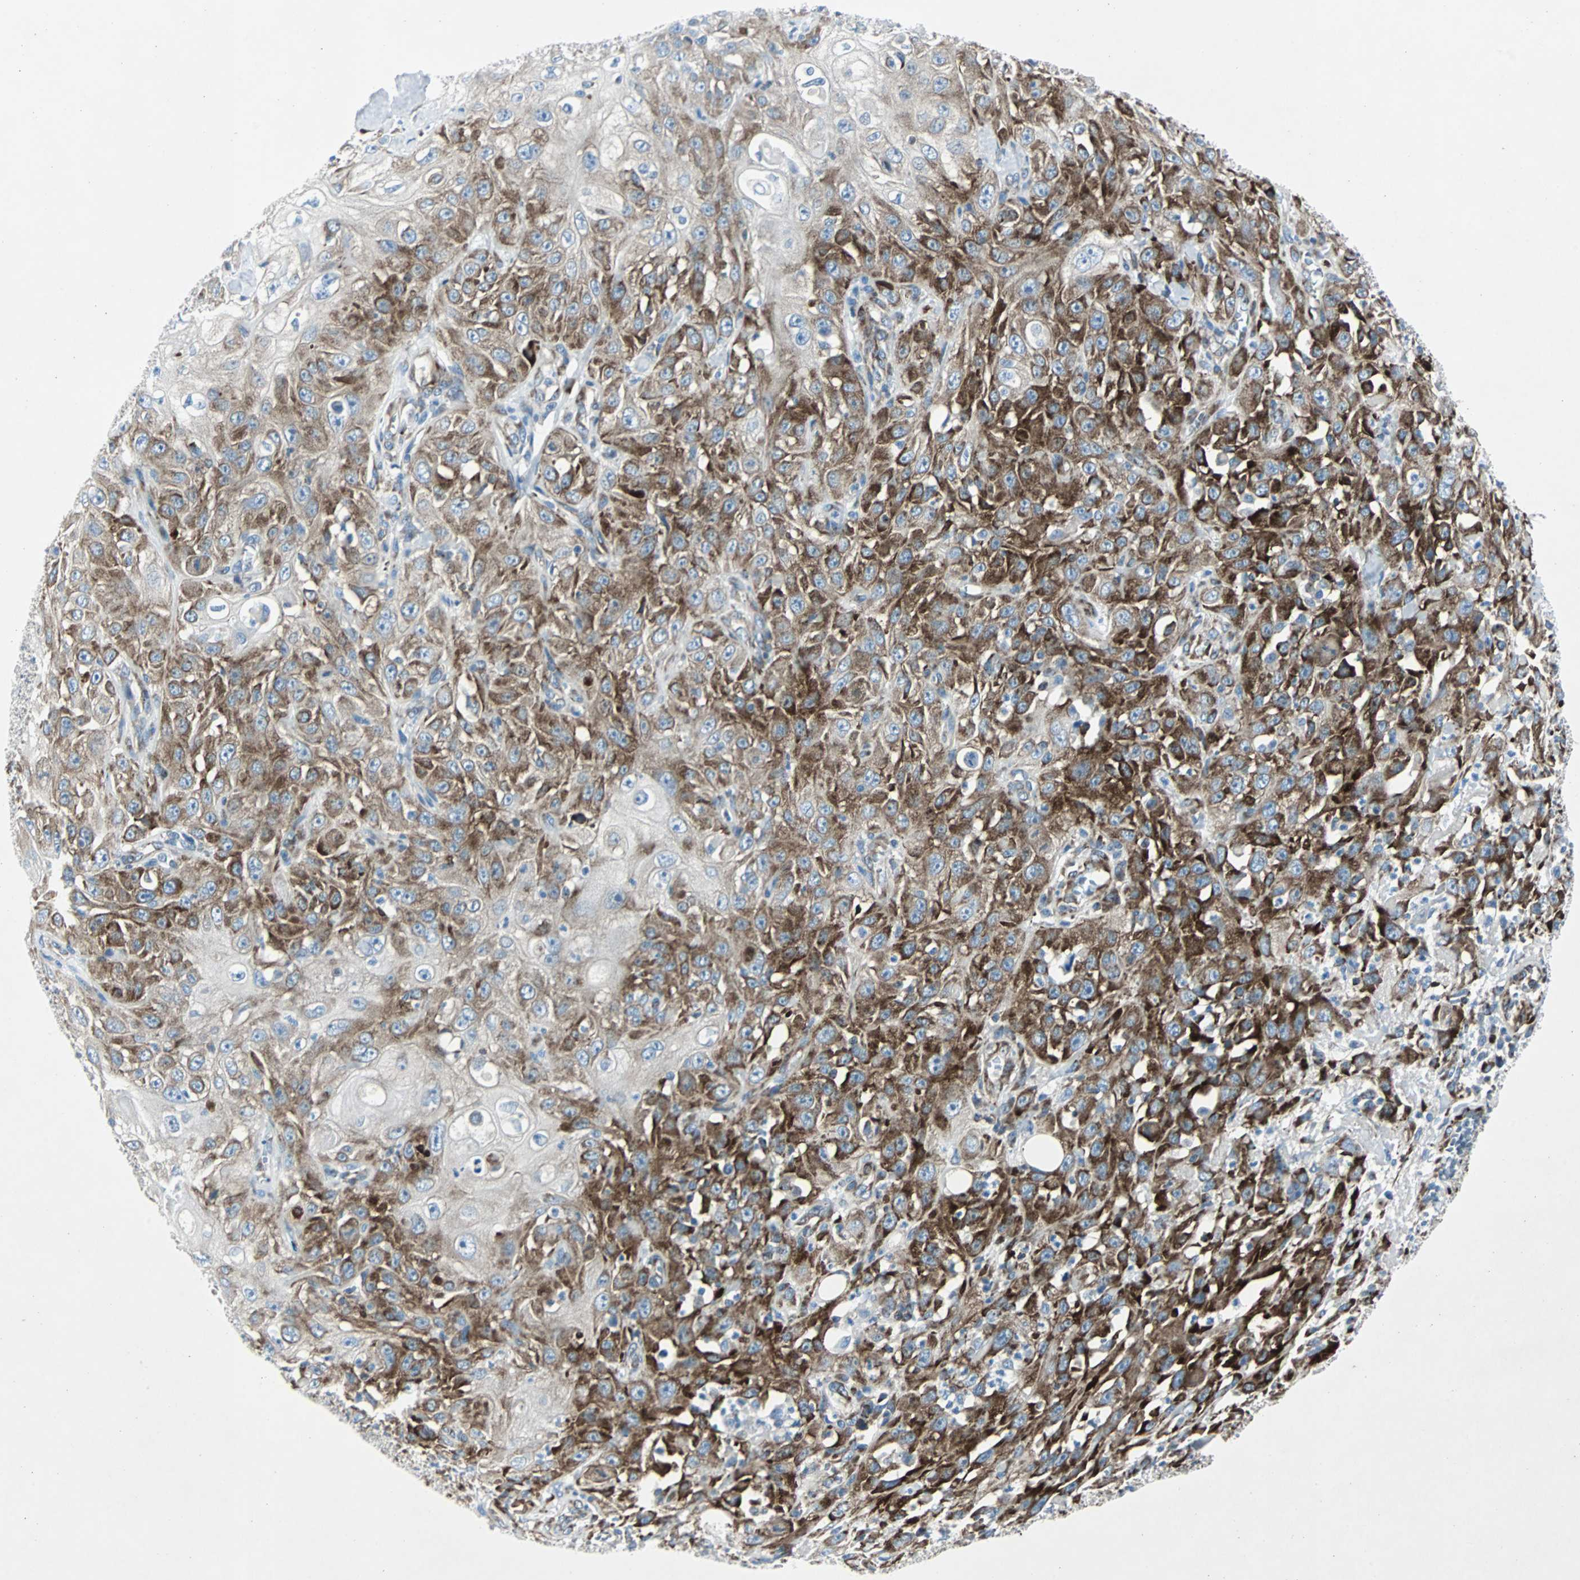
{"staining": {"intensity": "strong", "quantity": "25%-75%", "location": "cytoplasmic/membranous"}, "tissue": "skin cancer", "cell_type": "Tumor cells", "image_type": "cancer", "snomed": [{"axis": "morphology", "description": "Squamous cell carcinoma, NOS"}, {"axis": "morphology", "description": "Squamous cell carcinoma, metastatic, NOS"}, {"axis": "topography", "description": "Skin"}, {"axis": "topography", "description": "Lymph node"}], "caption": "An image of skin cancer stained for a protein displays strong cytoplasmic/membranous brown staining in tumor cells.", "gene": "BBC3", "patient": {"sex": "male", "age": 75}}